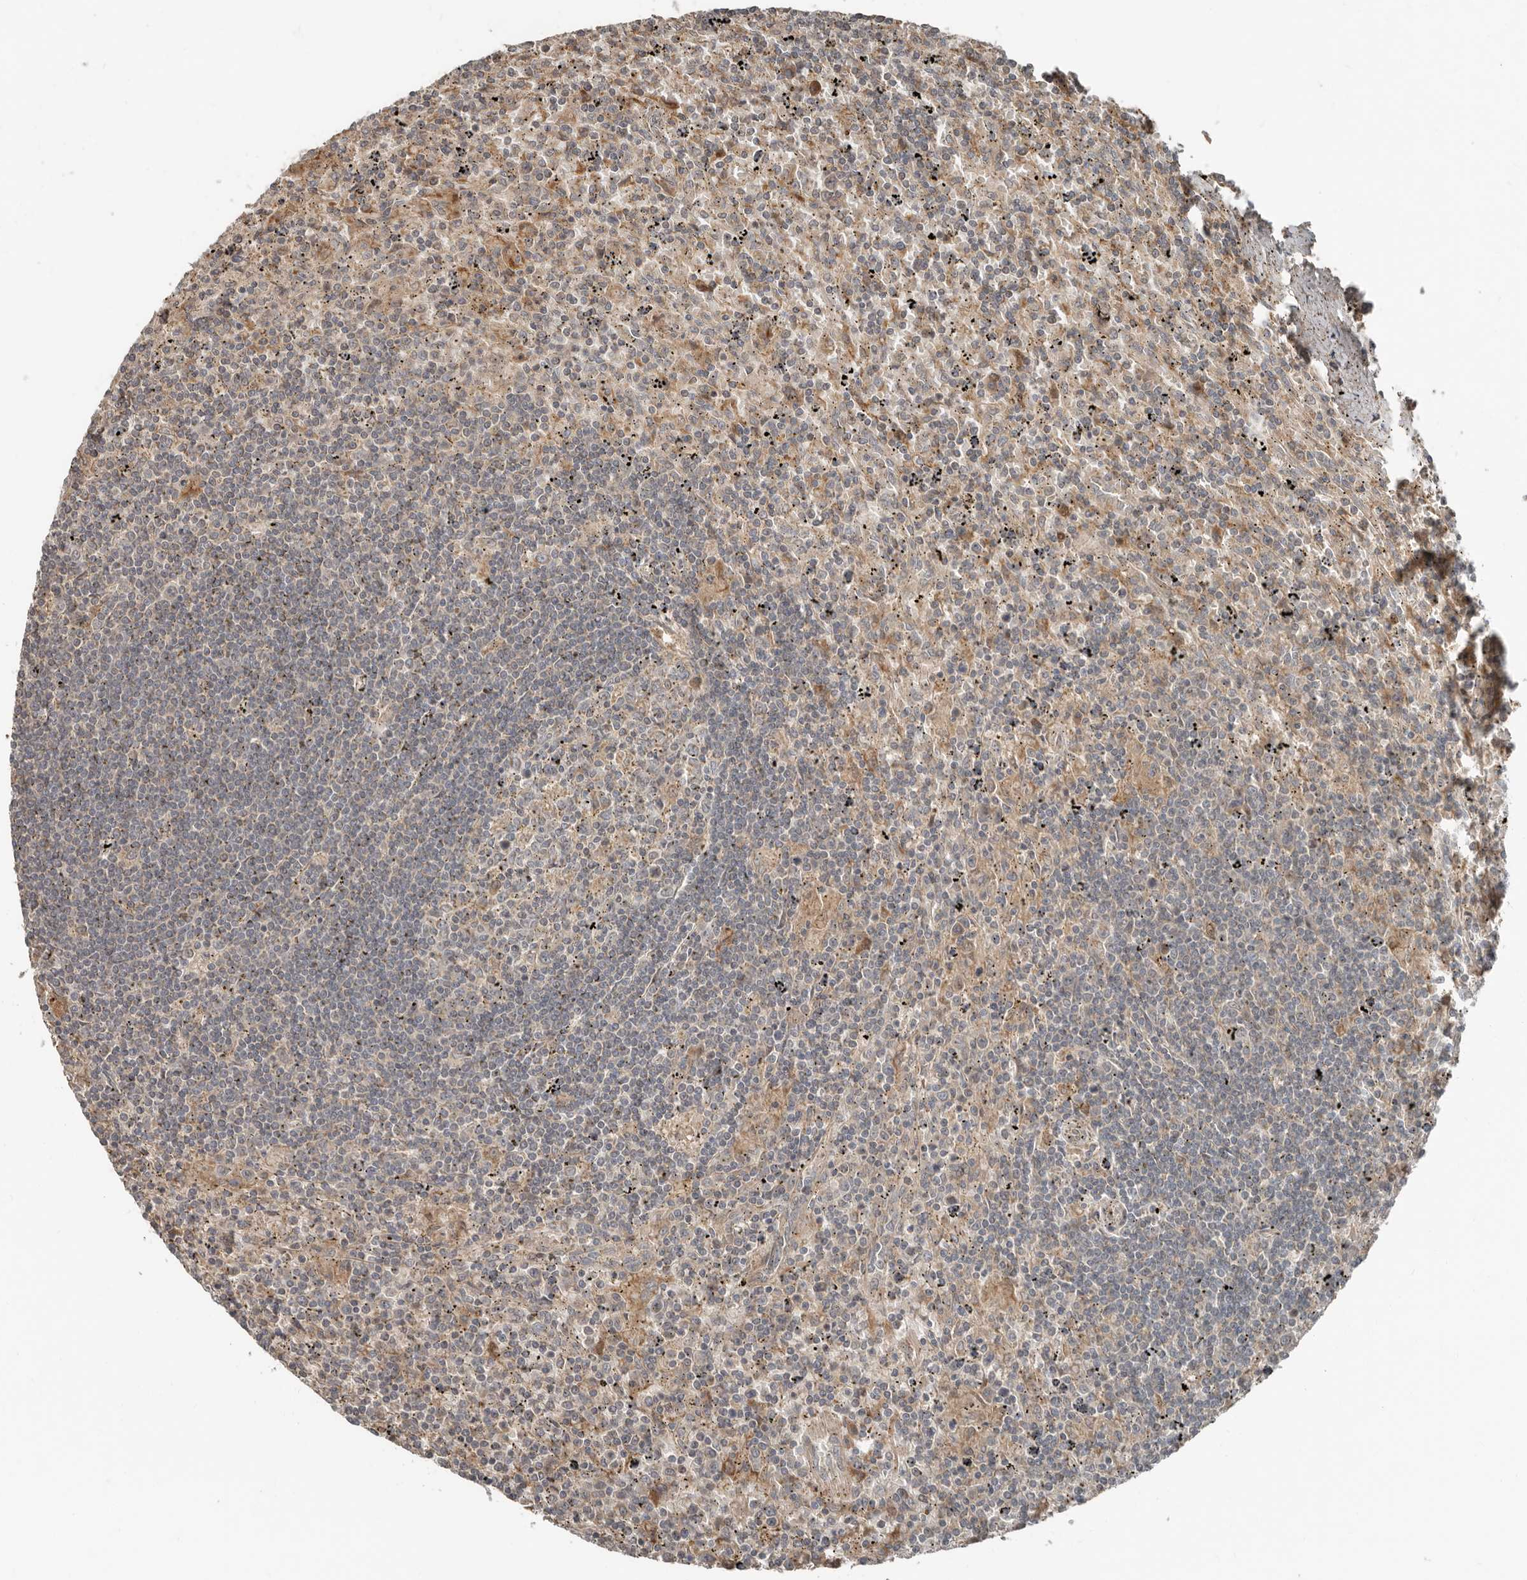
{"staining": {"intensity": "negative", "quantity": "none", "location": "none"}, "tissue": "lymphoma", "cell_type": "Tumor cells", "image_type": "cancer", "snomed": [{"axis": "morphology", "description": "Malignant lymphoma, non-Hodgkin's type, Low grade"}, {"axis": "topography", "description": "Spleen"}], "caption": "A high-resolution histopathology image shows IHC staining of low-grade malignant lymphoma, non-Hodgkin's type, which displays no significant positivity in tumor cells. The staining was performed using DAB to visualize the protein expression in brown, while the nuclei were stained in blue with hematoxylin (Magnification: 20x).", "gene": "SLC6A7", "patient": {"sex": "male", "age": 76}}